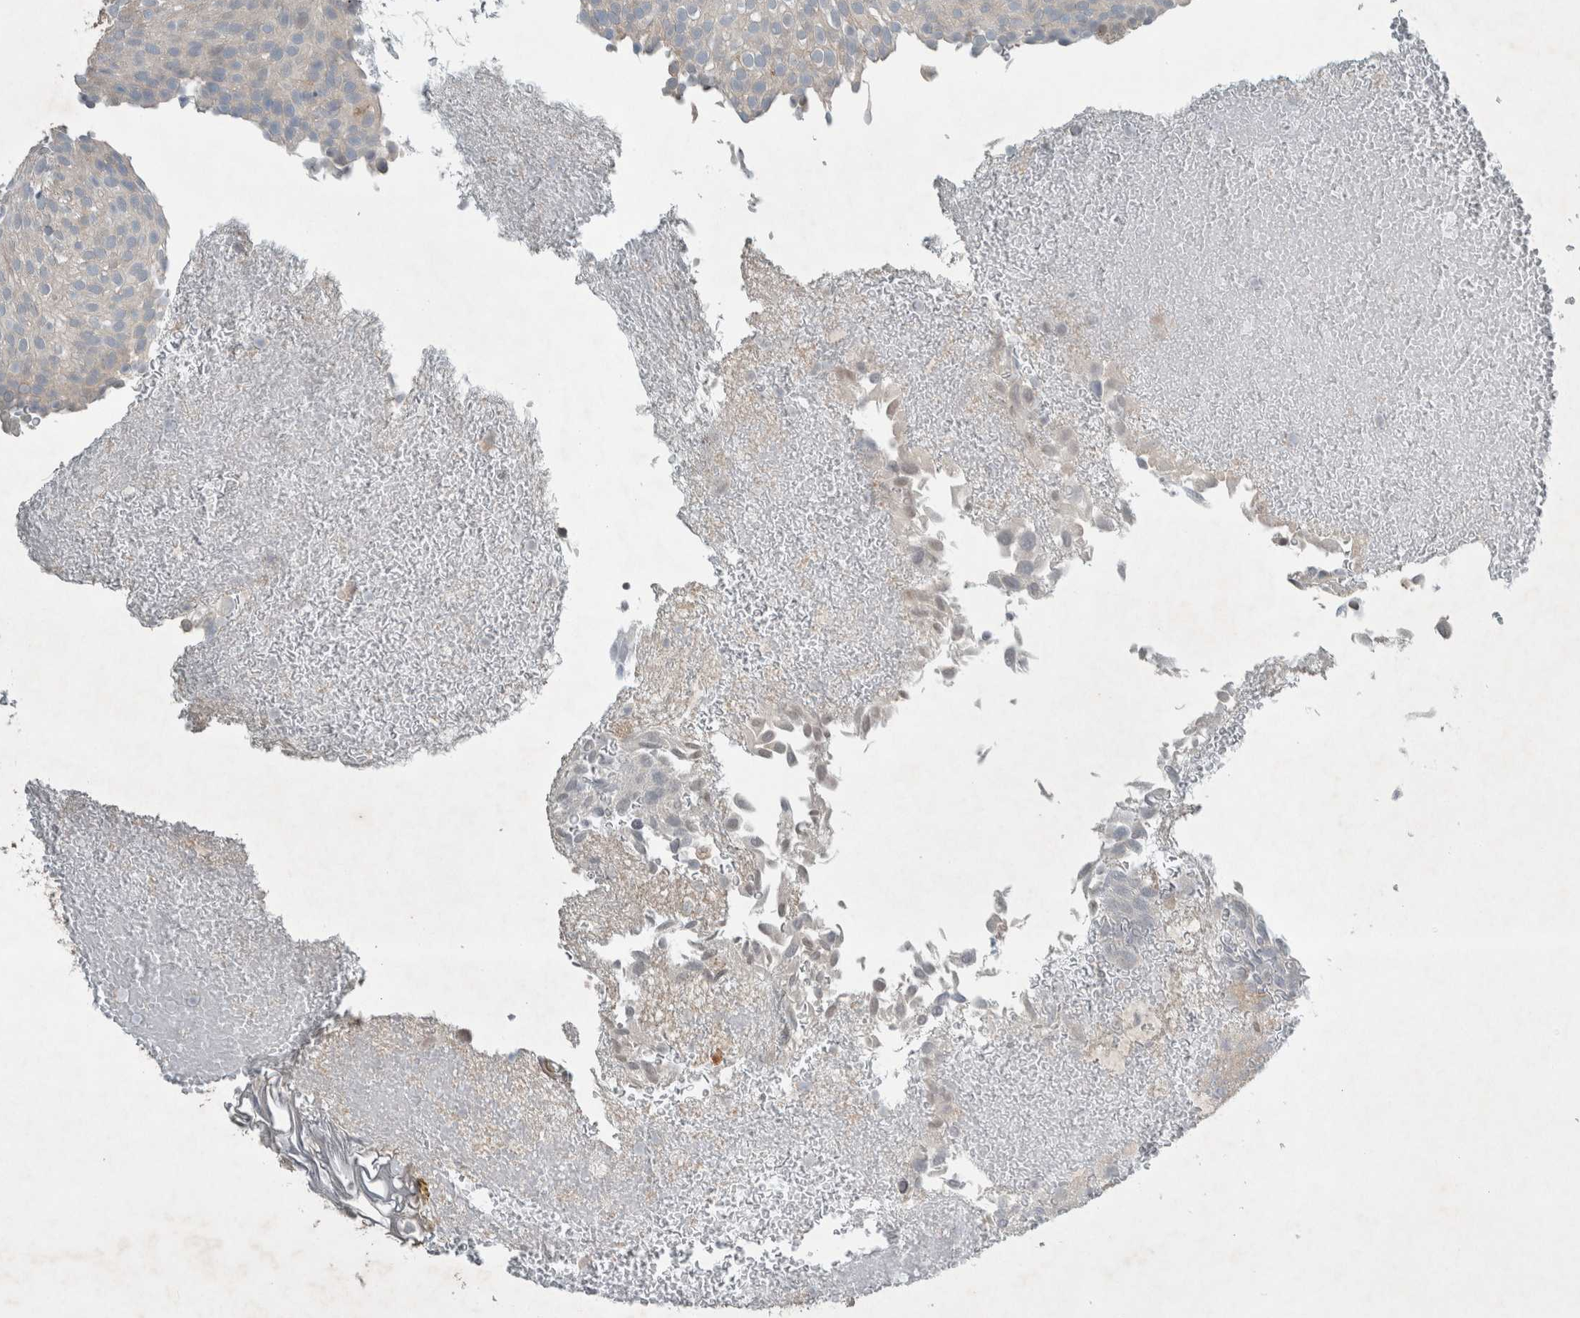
{"staining": {"intensity": "moderate", "quantity": "<25%", "location": "cytoplasmic/membranous"}, "tissue": "urothelial cancer", "cell_type": "Tumor cells", "image_type": "cancer", "snomed": [{"axis": "morphology", "description": "Urothelial carcinoma, Low grade"}, {"axis": "topography", "description": "Urinary bladder"}], "caption": "Approximately <25% of tumor cells in urothelial cancer demonstrate moderate cytoplasmic/membranous protein staining as visualized by brown immunohistochemical staining.", "gene": "RALGDS", "patient": {"sex": "male", "age": 78}}